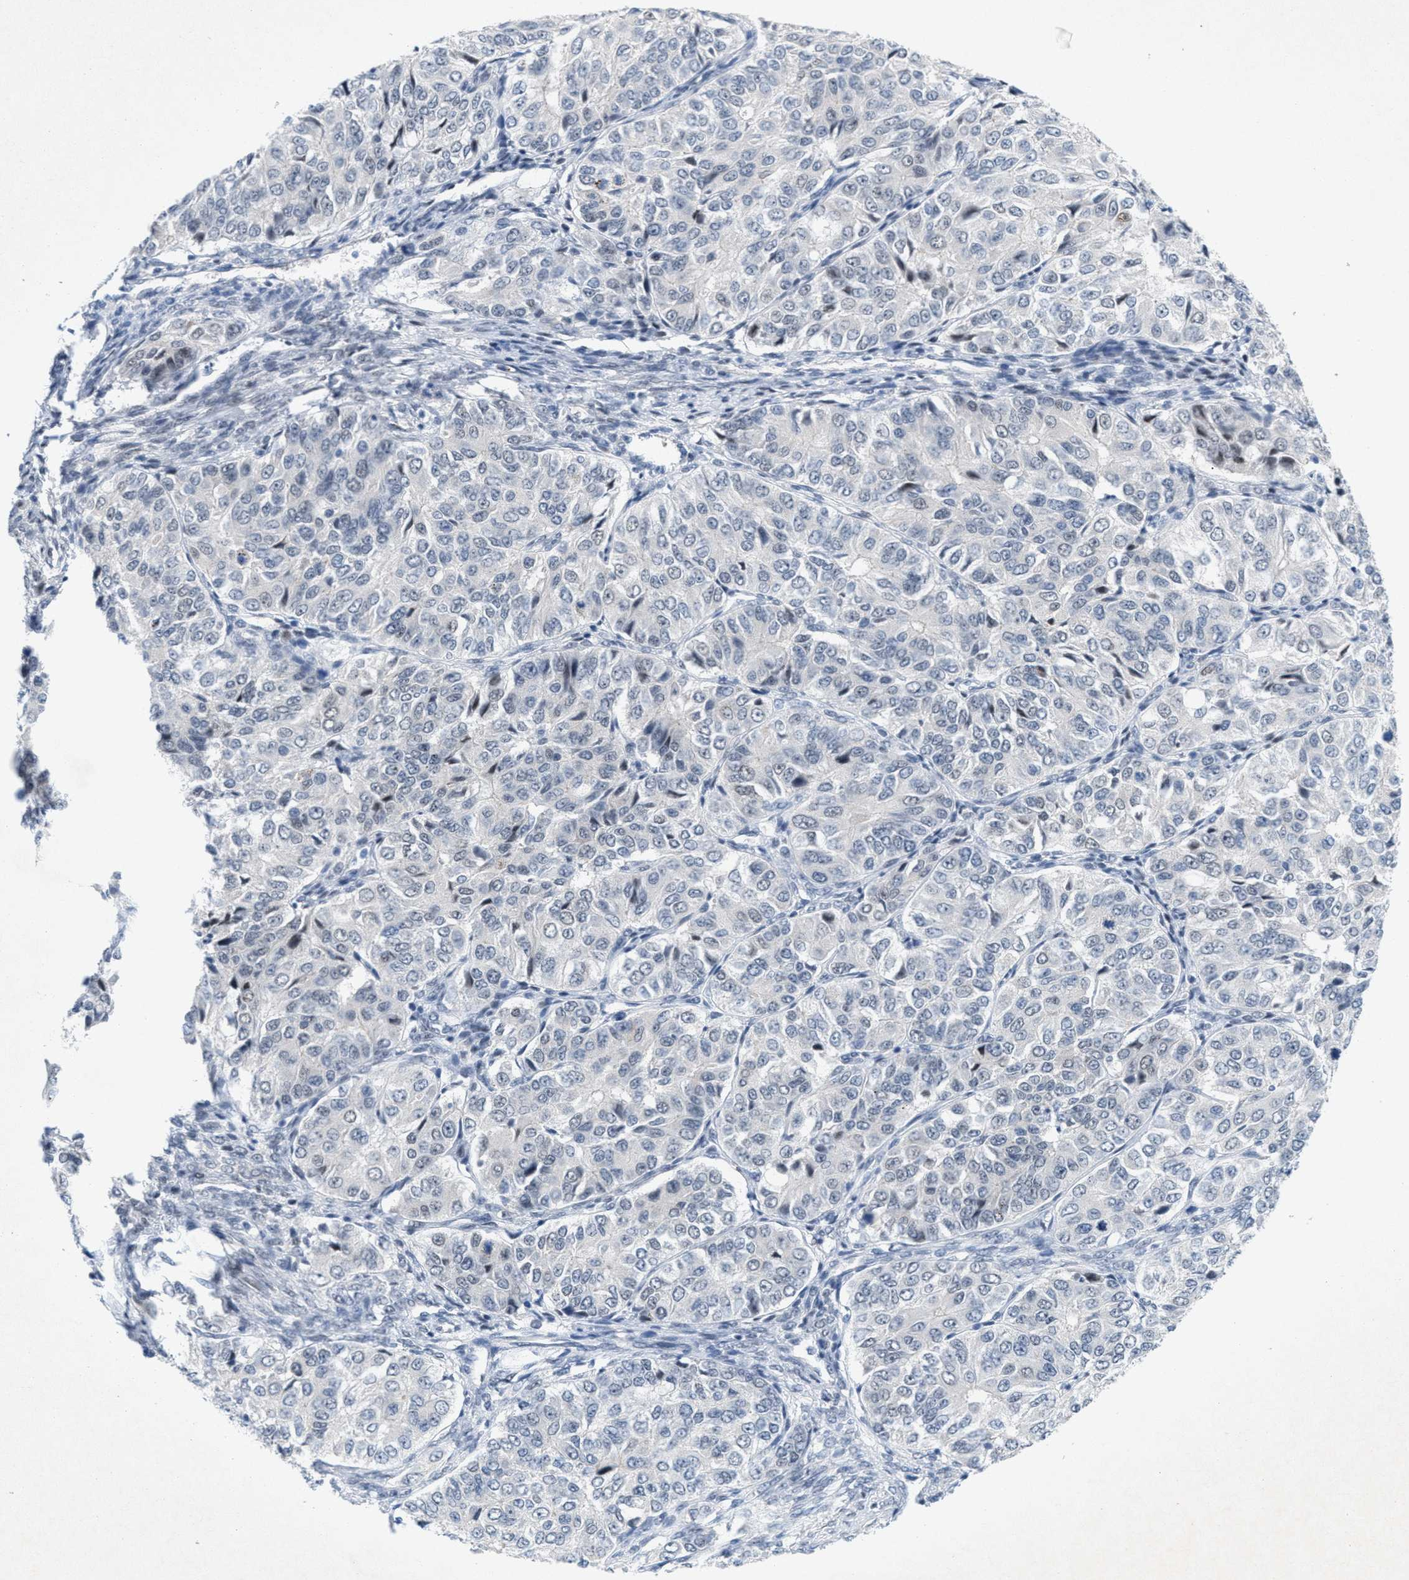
{"staining": {"intensity": "negative", "quantity": "none", "location": "none"}, "tissue": "ovarian cancer", "cell_type": "Tumor cells", "image_type": "cancer", "snomed": [{"axis": "morphology", "description": "Carcinoma, endometroid"}, {"axis": "topography", "description": "Ovary"}], "caption": "The photomicrograph reveals no staining of tumor cells in ovarian cancer.", "gene": "WIPI2", "patient": {"sex": "female", "age": 51}}